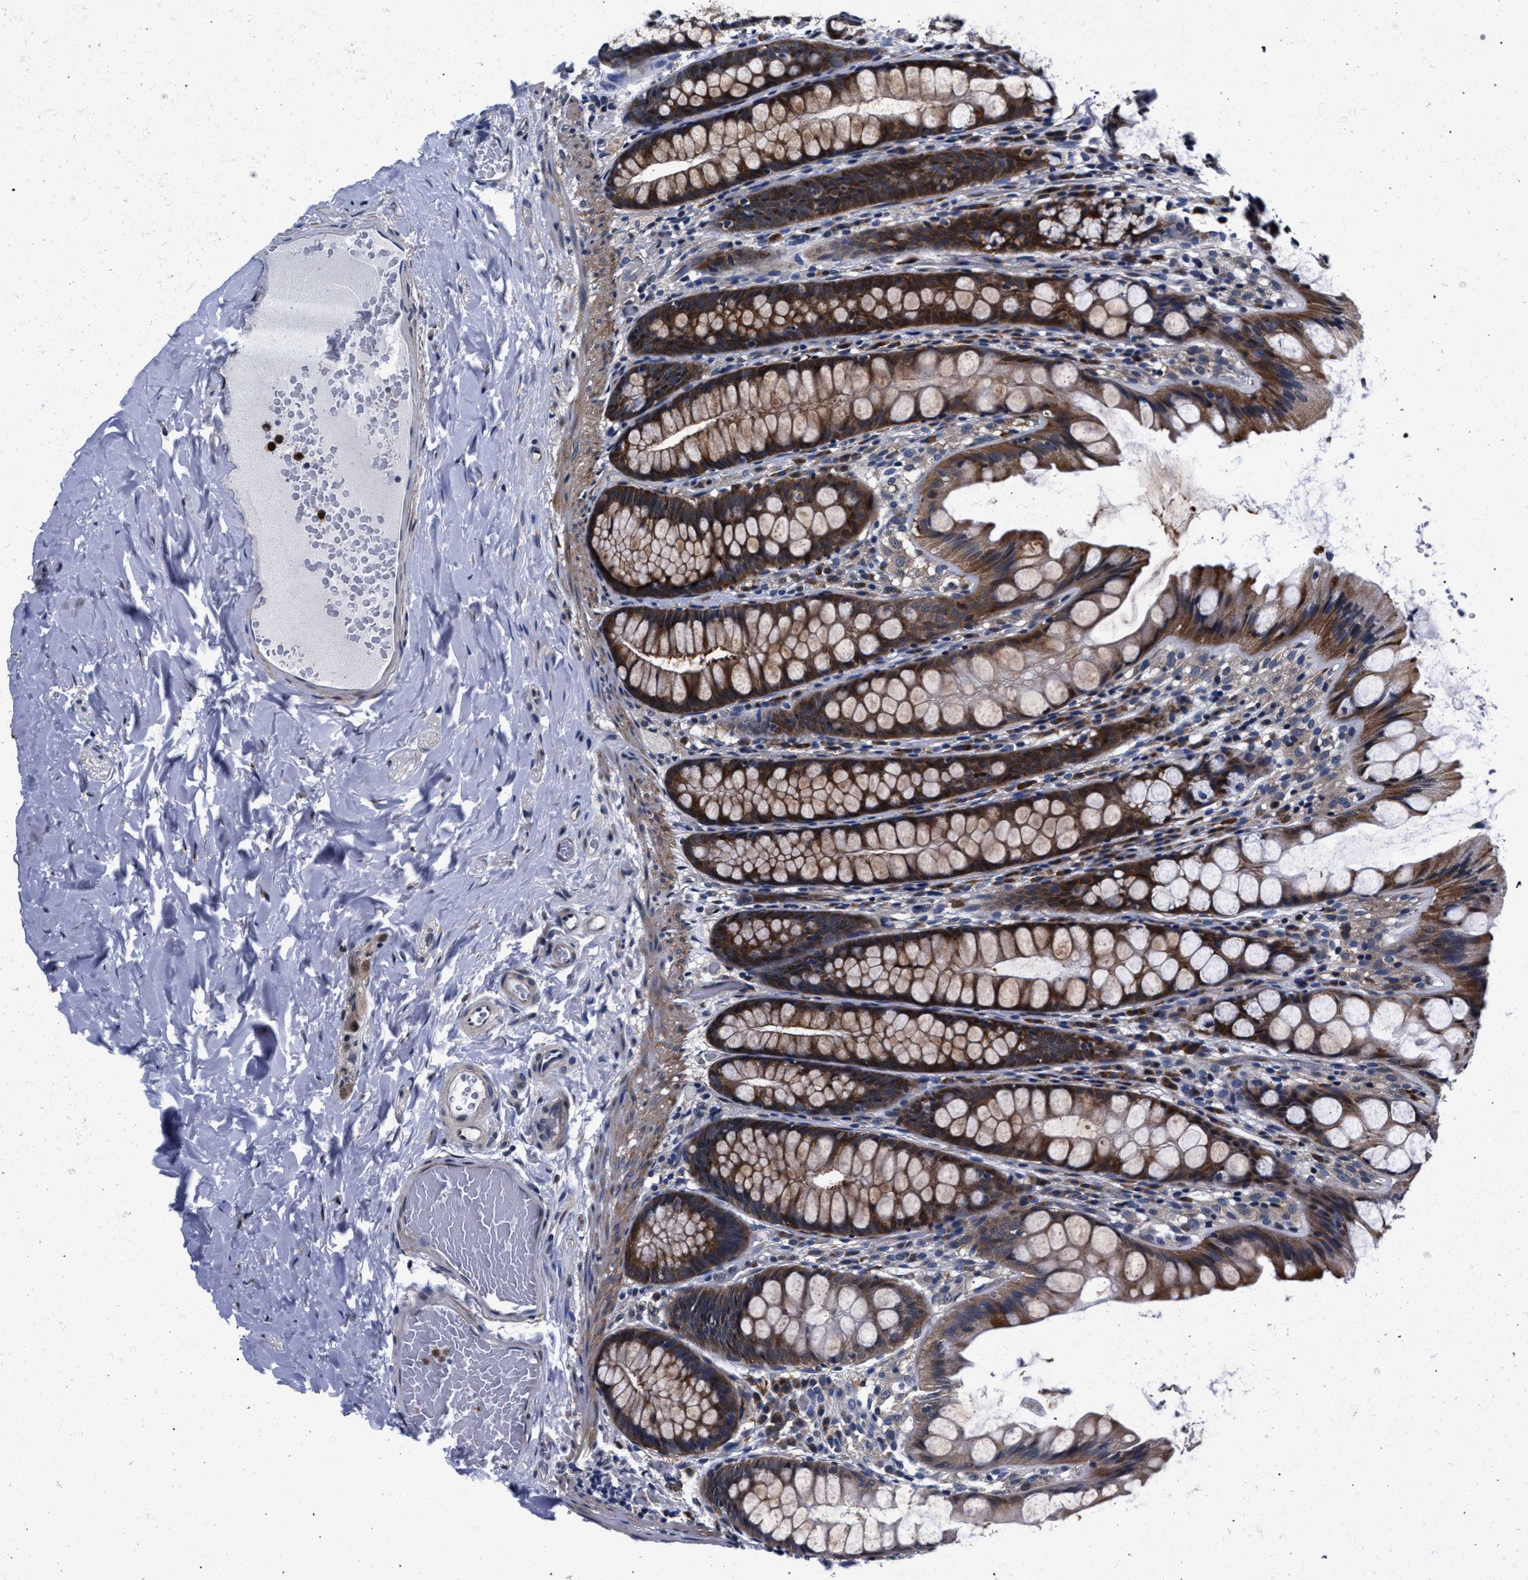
{"staining": {"intensity": "weak", "quantity": "<25%", "location": "cytoplasmic/membranous"}, "tissue": "colon", "cell_type": "Endothelial cells", "image_type": "normal", "snomed": [{"axis": "morphology", "description": "Normal tissue, NOS"}, {"axis": "topography", "description": "Colon"}], "caption": "DAB immunohistochemical staining of unremarkable colon displays no significant expression in endothelial cells.", "gene": "ZNF462", "patient": {"sex": "male", "age": 47}}